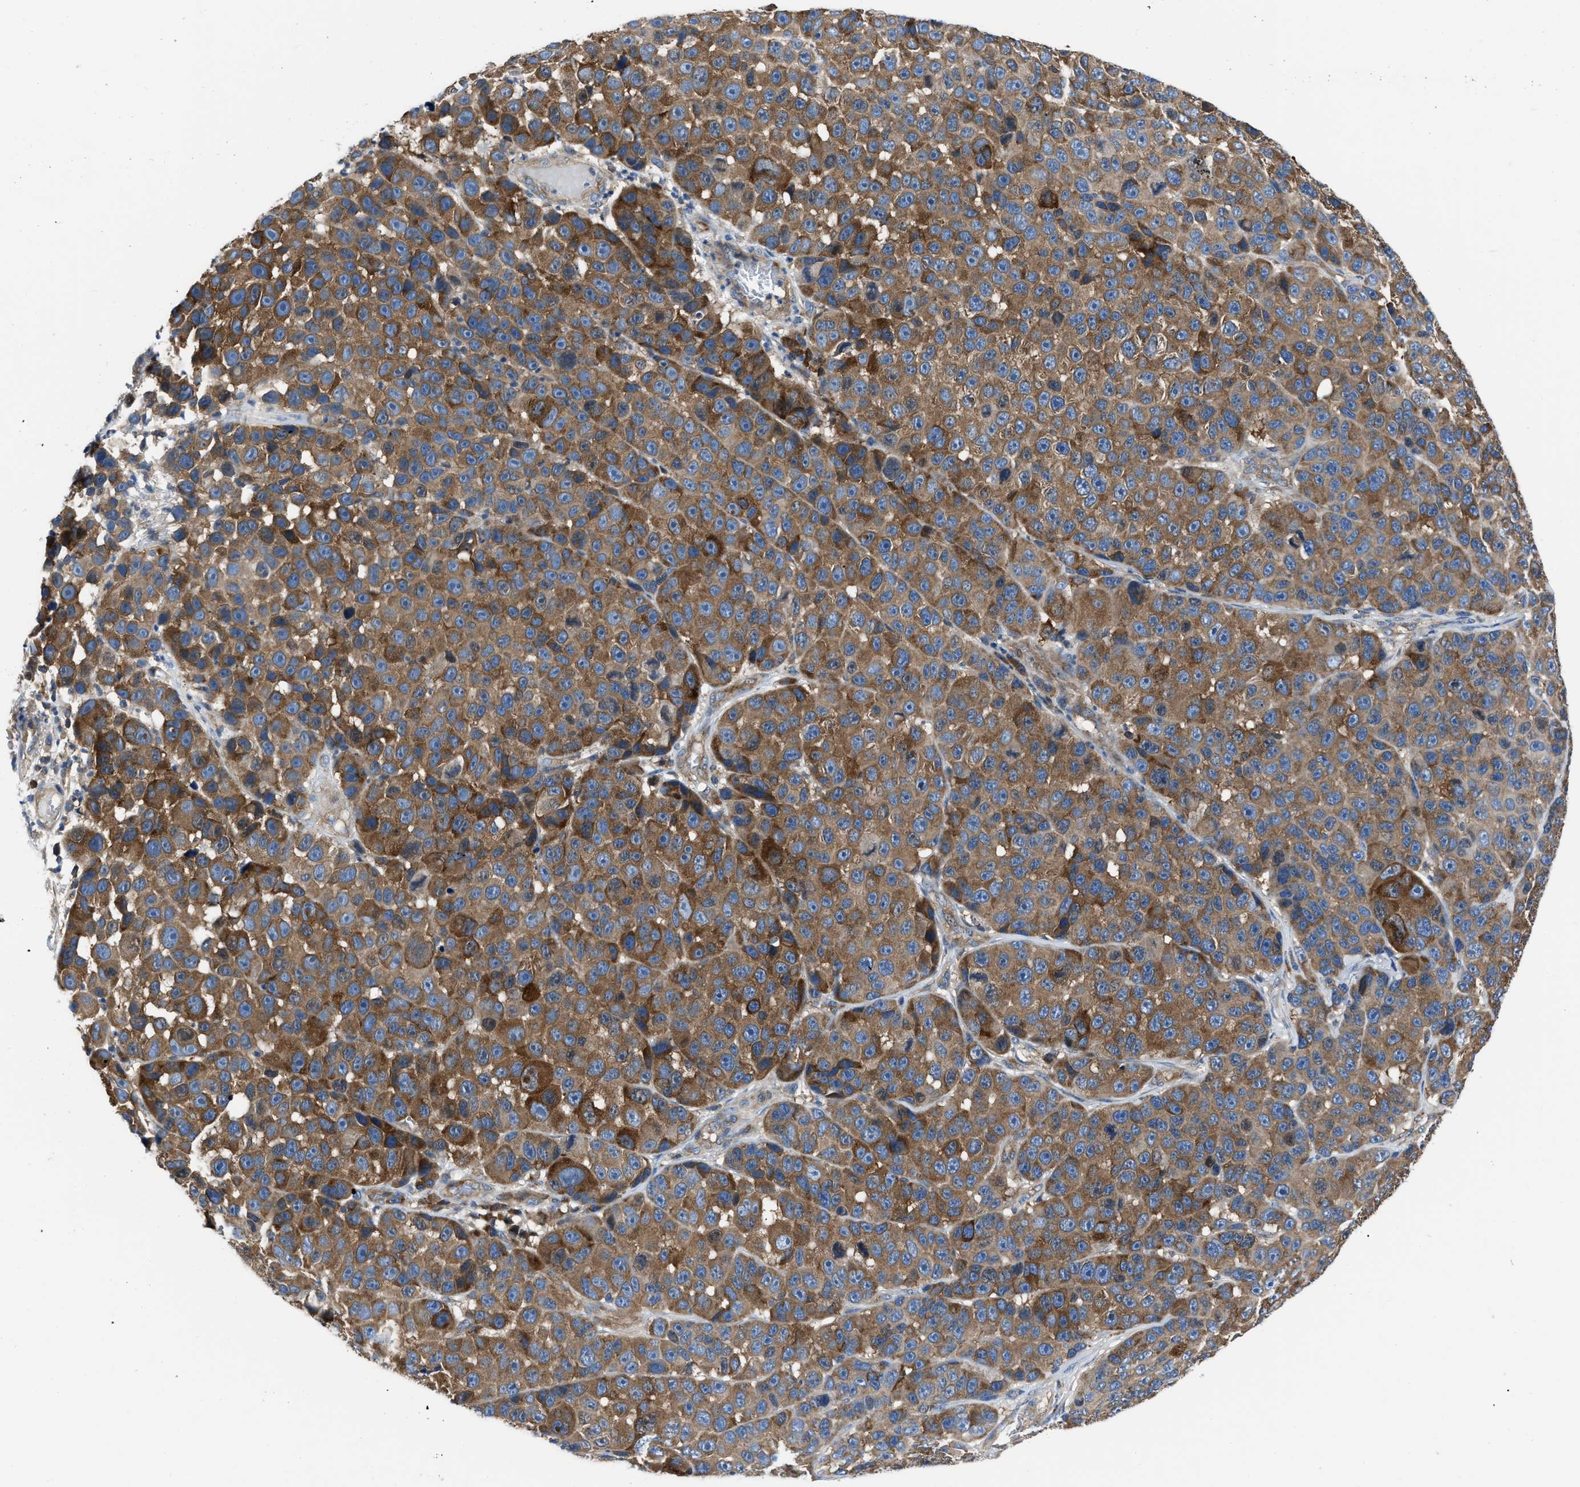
{"staining": {"intensity": "moderate", "quantity": ">75%", "location": "cytoplasmic/membranous"}, "tissue": "melanoma", "cell_type": "Tumor cells", "image_type": "cancer", "snomed": [{"axis": "morphology", "description": "Malignant melanoma, NOS"}, {"axis": "topography", "description": "Skin"}], "caption": "Immunohistochemistry photomicrograph of melanoma stained for a protein (brown), which shows medium levels of moderate cytoplasmic/membranous positivity in approximately >75% of tumor cells.", "gene": "YARS1", "patient": {"sex": "male", "age": 53}}